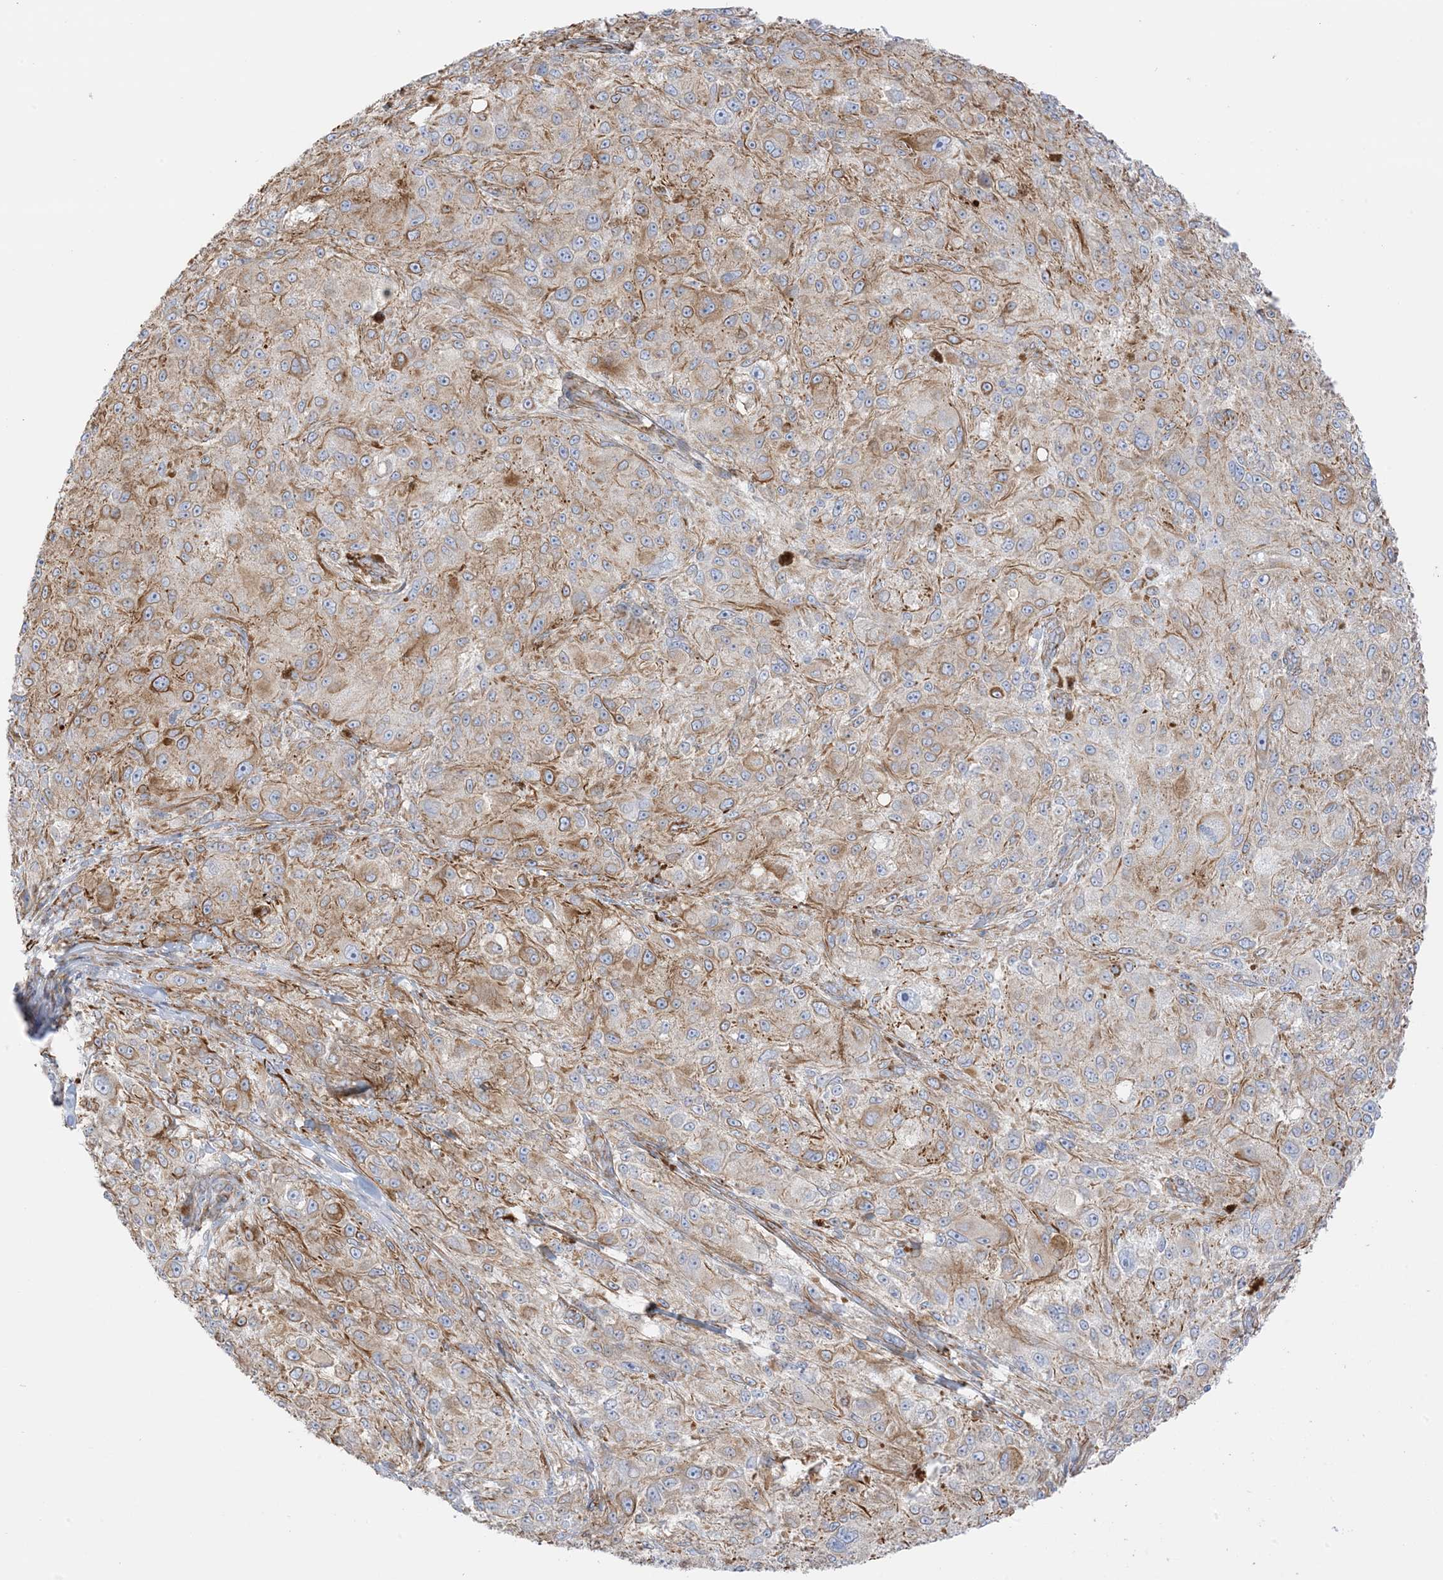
{"staining": {"intensity": "moderate", "quantity": ">75%", "location": "cytoplasmic/membranous"}, "tissue": "melanoma", "cell_type": "Tumor cells", "image_type": "cancer", "snomed": [{"axis": "morphology", "description": "Necrosis, NOS"}, {"axis": "morphology", "description": "Malignant melanoma, NOS"}, {"axis": "topography", "description": "Skin"}], "caption": "About >75% of tumor cells in human melanoma exhibit moderate cytoplasmic/membranous protein positivity as visualized by brown immunohistochemical staining.", "gene": "PID1", "patient": {"sex": "female", "age": 87}}